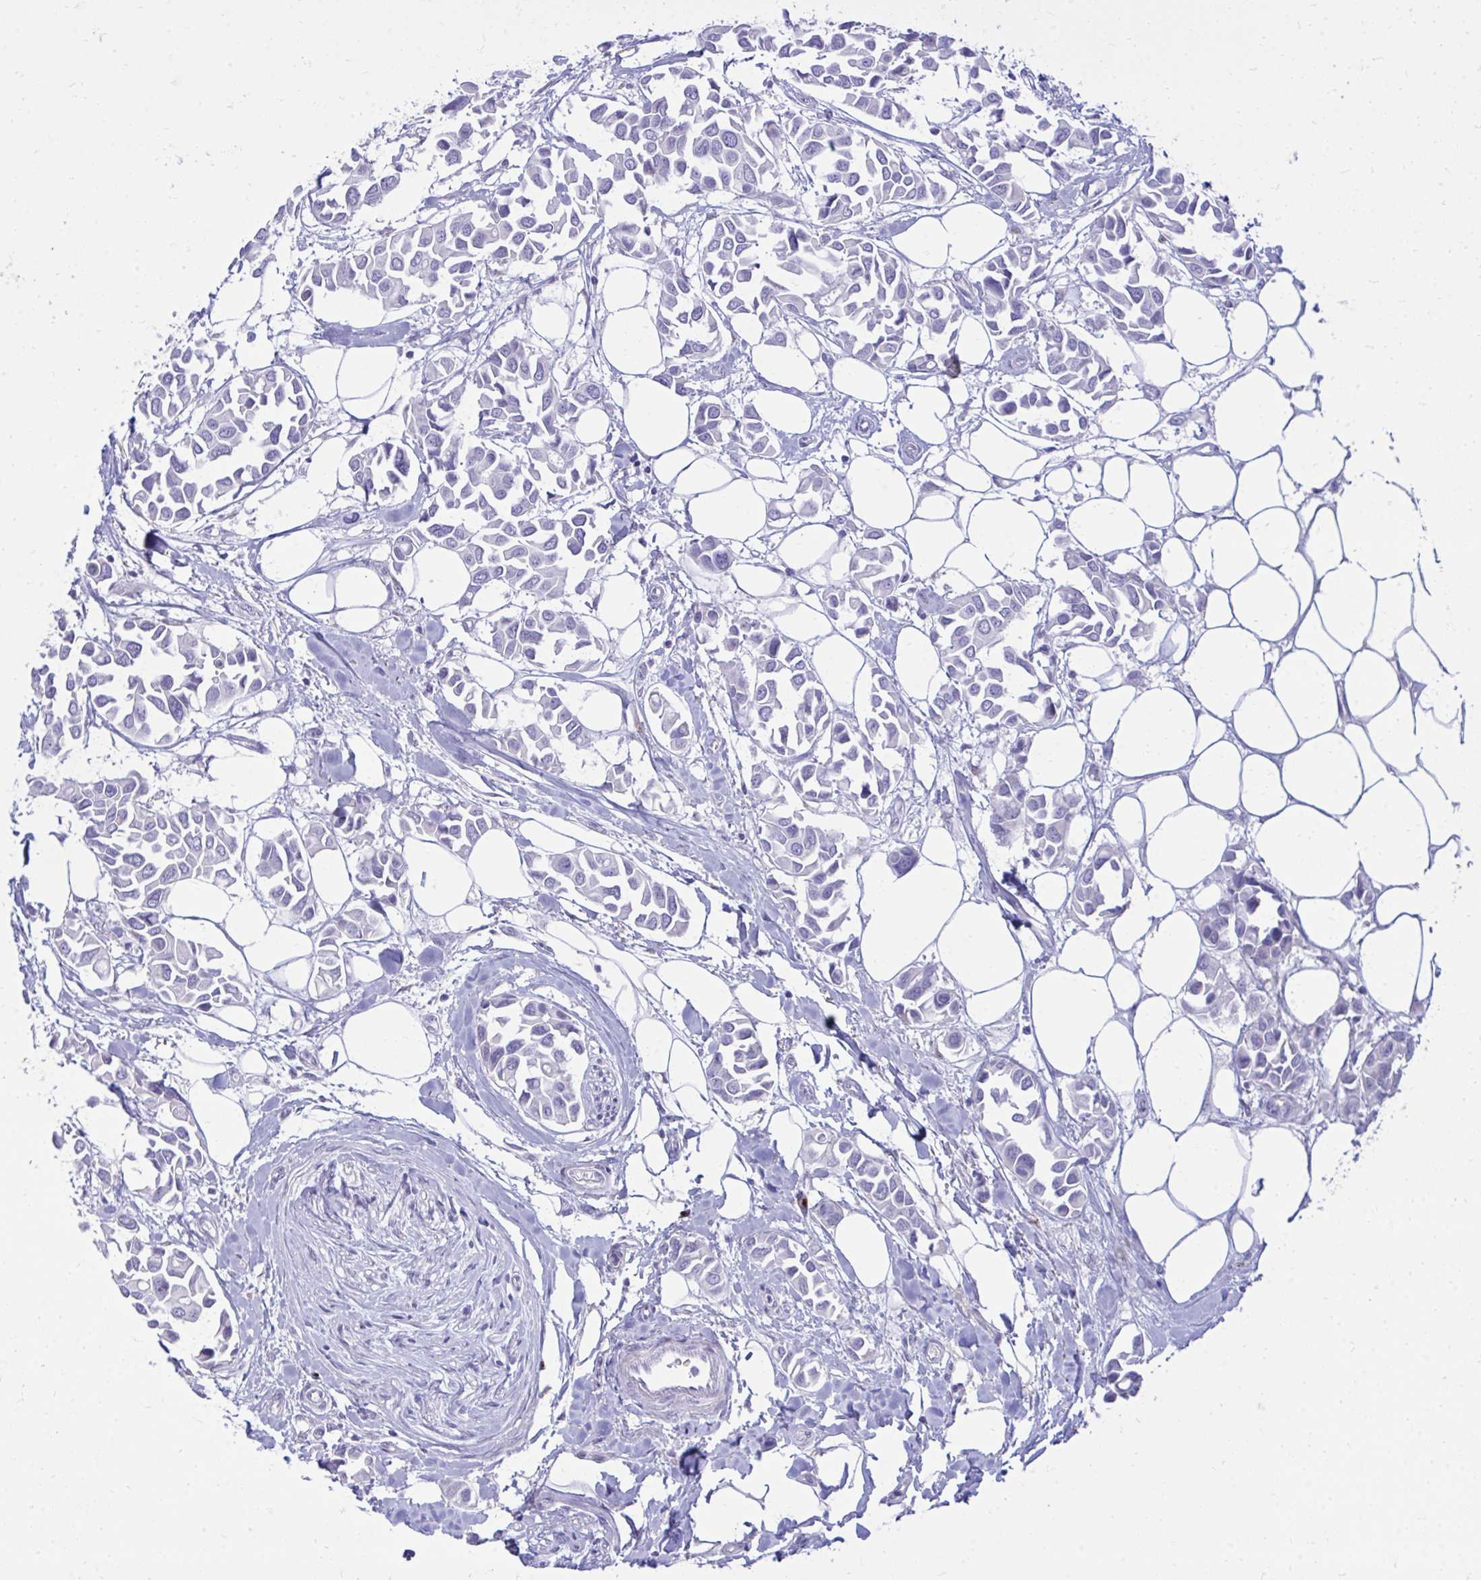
{"staining": {"intensity": "negative", "quantity": "none", "location": "none"}, "tissue": "breast cancer", "cell_type": "Tumor cells", "image_type": "cancer", "snomed": [{"axis": "morphology", "description": "Duct carcinoma"}, {"axis": "topography", "description": "Breast"}], "caption": "An image of breast cancer stained for a protein reveals no brown staining in tumor cells.", "gene": "ANKDD1B", "patient": {"sex": "female", "age": 54}}